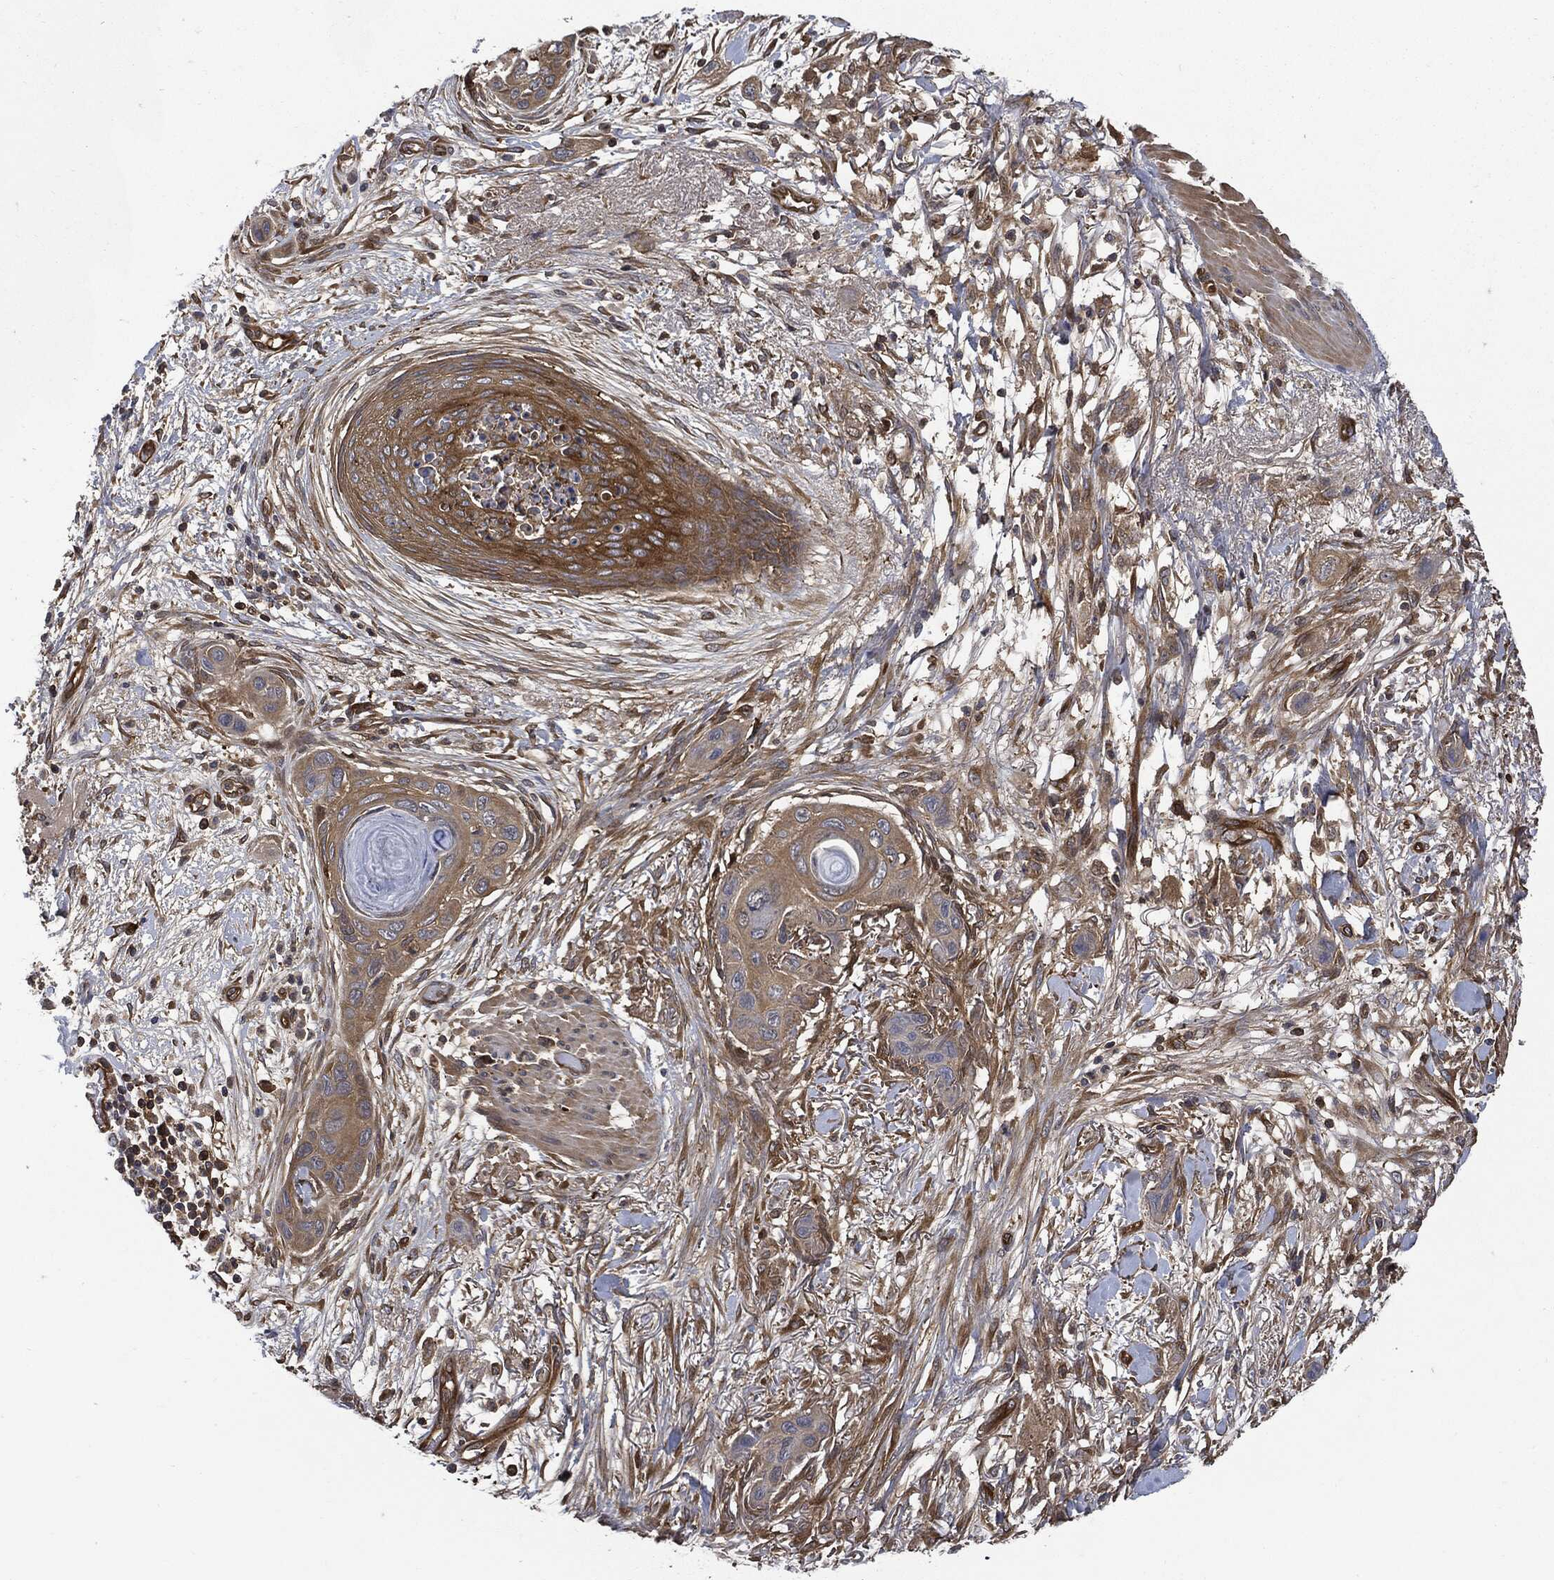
{"staining": {"intensity": "weak", "quantity": "25%-75%", "location": "cytoplasmic/membranous"}, "tissue": "skin cancer", "cell_type": "Tumor cells", "image_type": "cancer", "snomed": [{"axis": "morphology", "description": "Squamous cell carcinoma, NOS"}, {"axis": "topography", "description": "Skin"}], "caption": "A histopathology image of skin cancer (squamous cell carcinoma) stained for a protein displays weak cytoplasmic/membranous brown staining in tumor cells.", "gene": "XPNPEP1", "patient": {"sex": "male", "age": 79}}